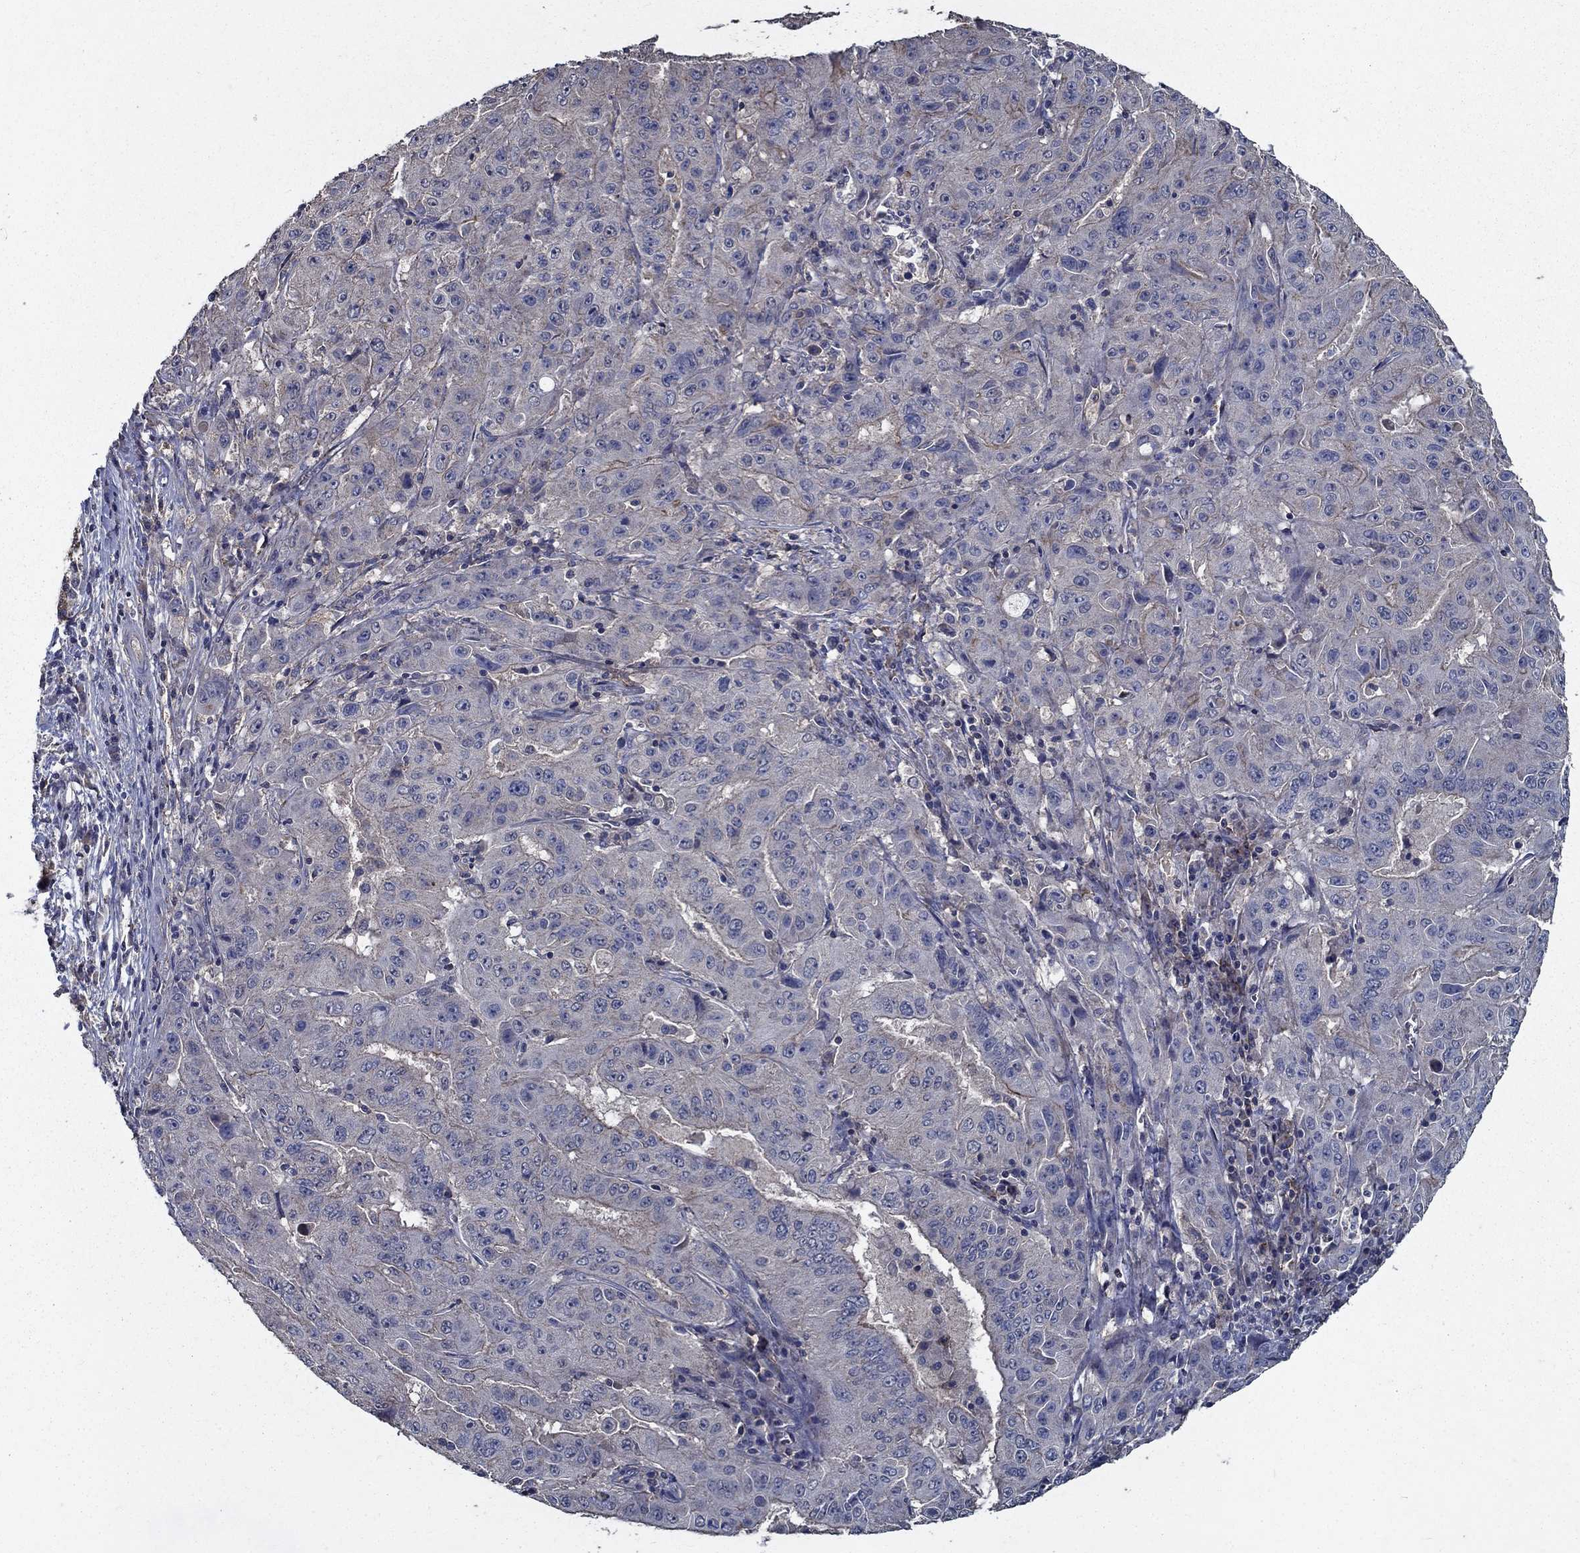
{"staining": {"intensity": "negative", "quantity": "none", "location": "none"}, "tissue": "pancreatic cancer", "cell_type": "Tumor cells", "image_type": "cancer", "snomed": [{"axis": "morphology", "description": "Adenocarcinoma, NOS"}, {"axis": "topography", "description": "Pancreas"}], "caption": "Image shows no protein staining in tumor cells of pancreatic adenocarcinoma tissue. The staining was performed using DAB (3,3'-diaminobenzidine) to visualize the protein expression in brown, while the nuclei were stained in blue with hematoxylin (Magnification: 20x).", "gene": "SLC44A1", "patient": {"sex": "male", "age": 63}}